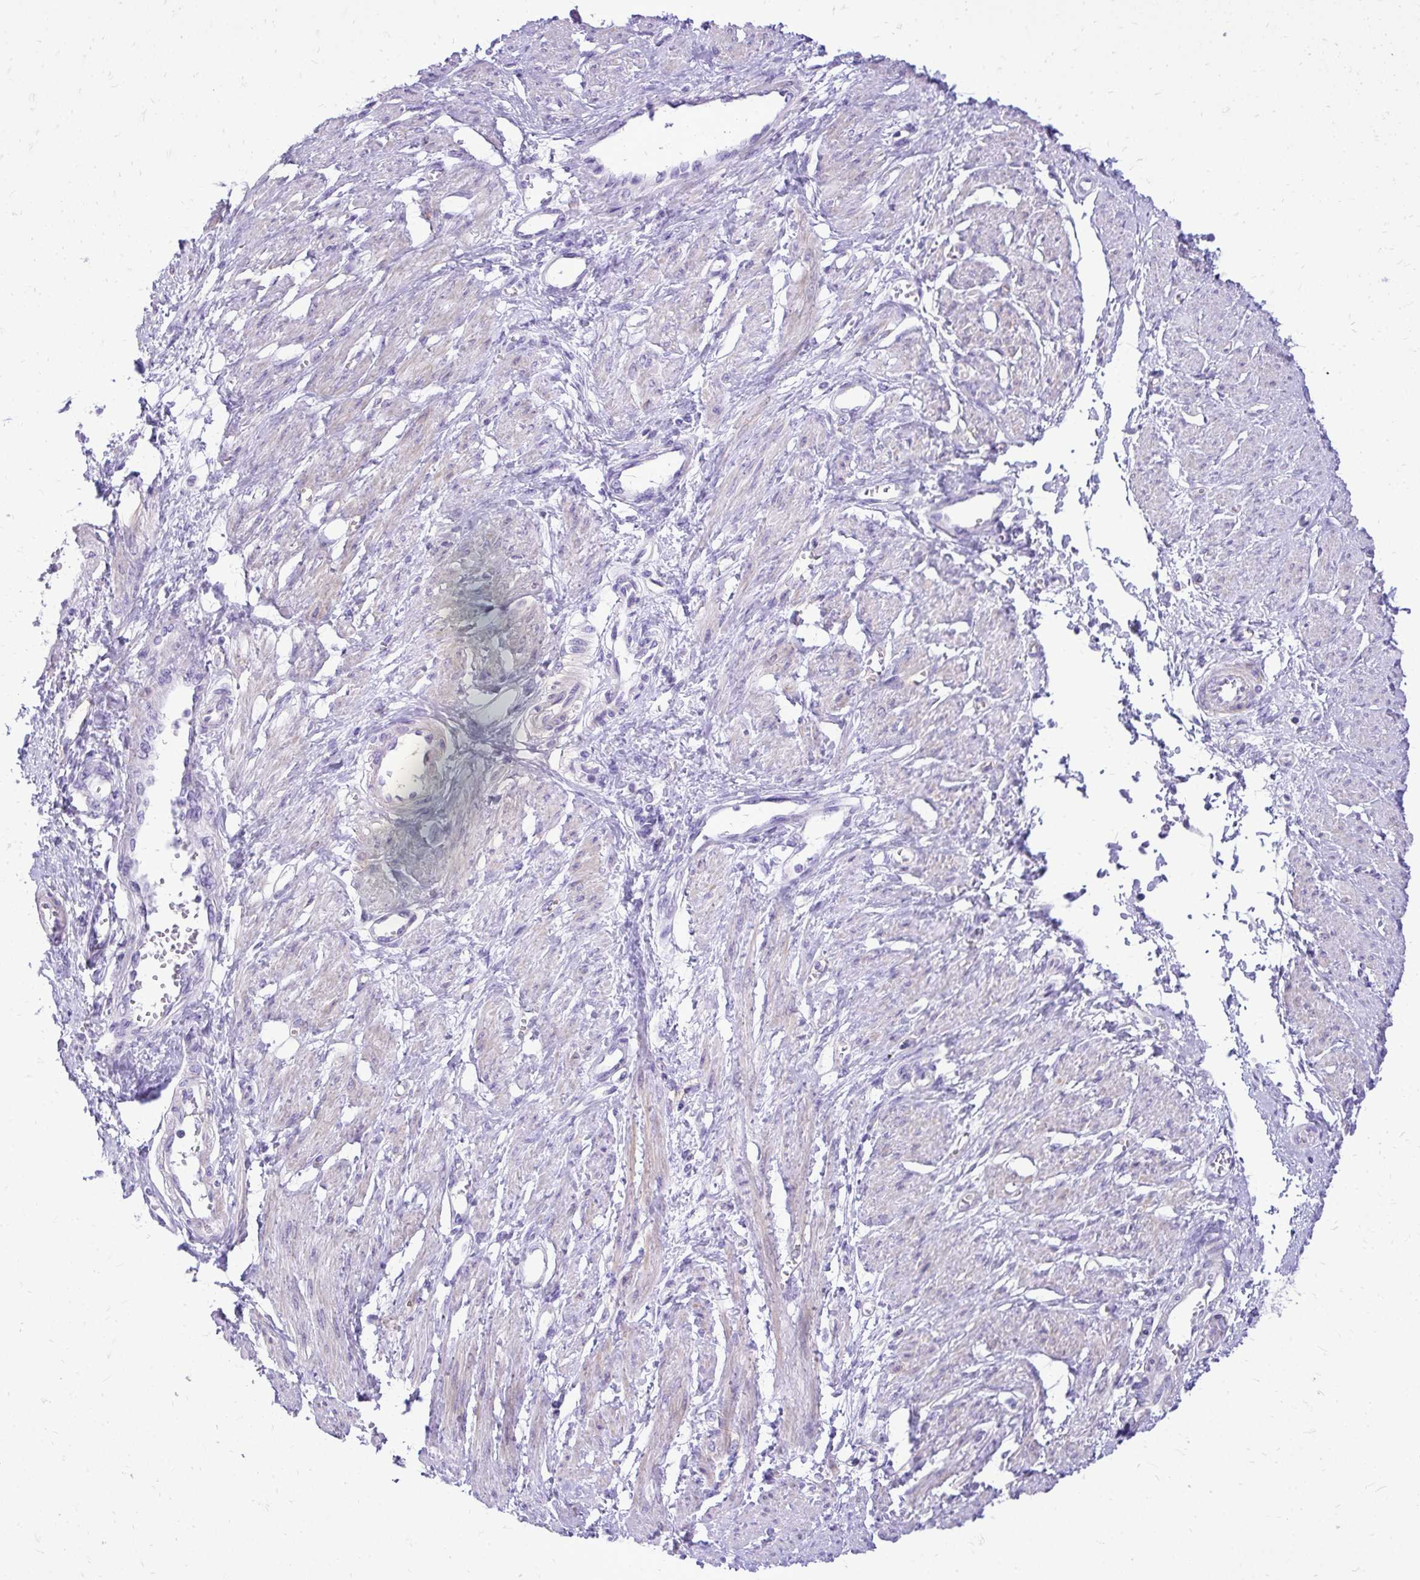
{"staining": {"intensity": "negative", "quantity": "none", "location": "none"}, "tissue": "smooth muscle", "cell_type": "Smooth muscle cells", "image_type": "normal", "snomed": [{"axis": "morphology", "description": "Normal tissue, NOS"}, {"axis": "topography", "description": "Smooth muscle"}, {"axis": "topography", "description": "Uterus"}], "caption": "DAB immunohistochemical staining of unremarkable smooth muscle exhibits no significant positivity in smooth muscle cells. Nuclei are stained in blue.", "gene": "PELI3", "patient": {"sex": "female", "age": 39}}